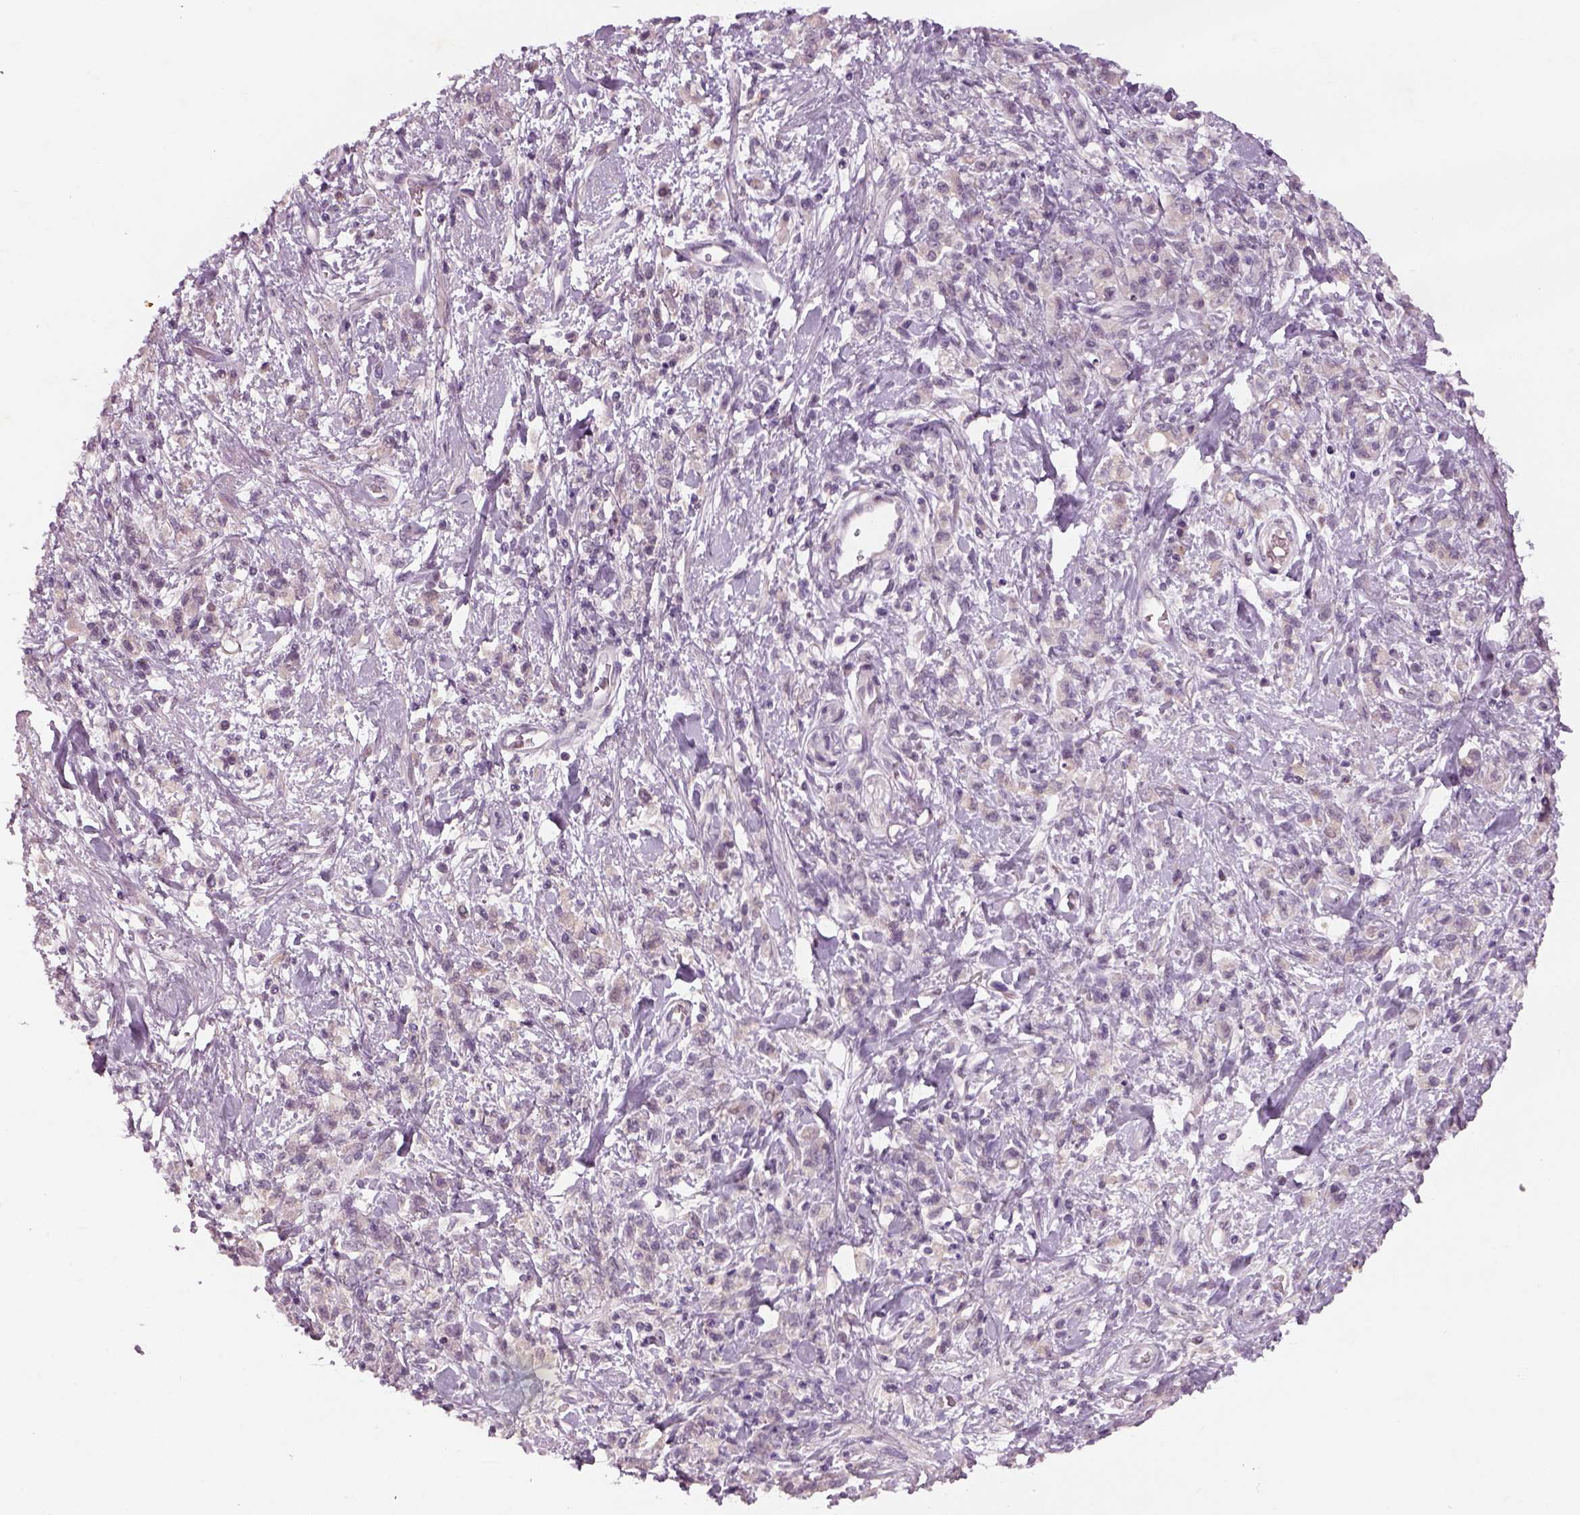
{"staining": {"intensity": "negative", "quantity": "none", "location": "none"}, "tissue": "stomach cancer", "cell_type": "Tumor cells", "image_type": "cancer", "snomed": [{"axis": "morphology", "description": "Adenocarcinoma, NOS"}, {"axis": "topography", "description": "Stomach"}], "caption": "IHC micrograph of neoplastic tissue: human stomach adenocarcinoma stained with DAB shows no significant protein staining in tumor cells. Nuclei are stained in blue.", "gene": "GDNF", "patient": {"sex": "male", "age": 77}}